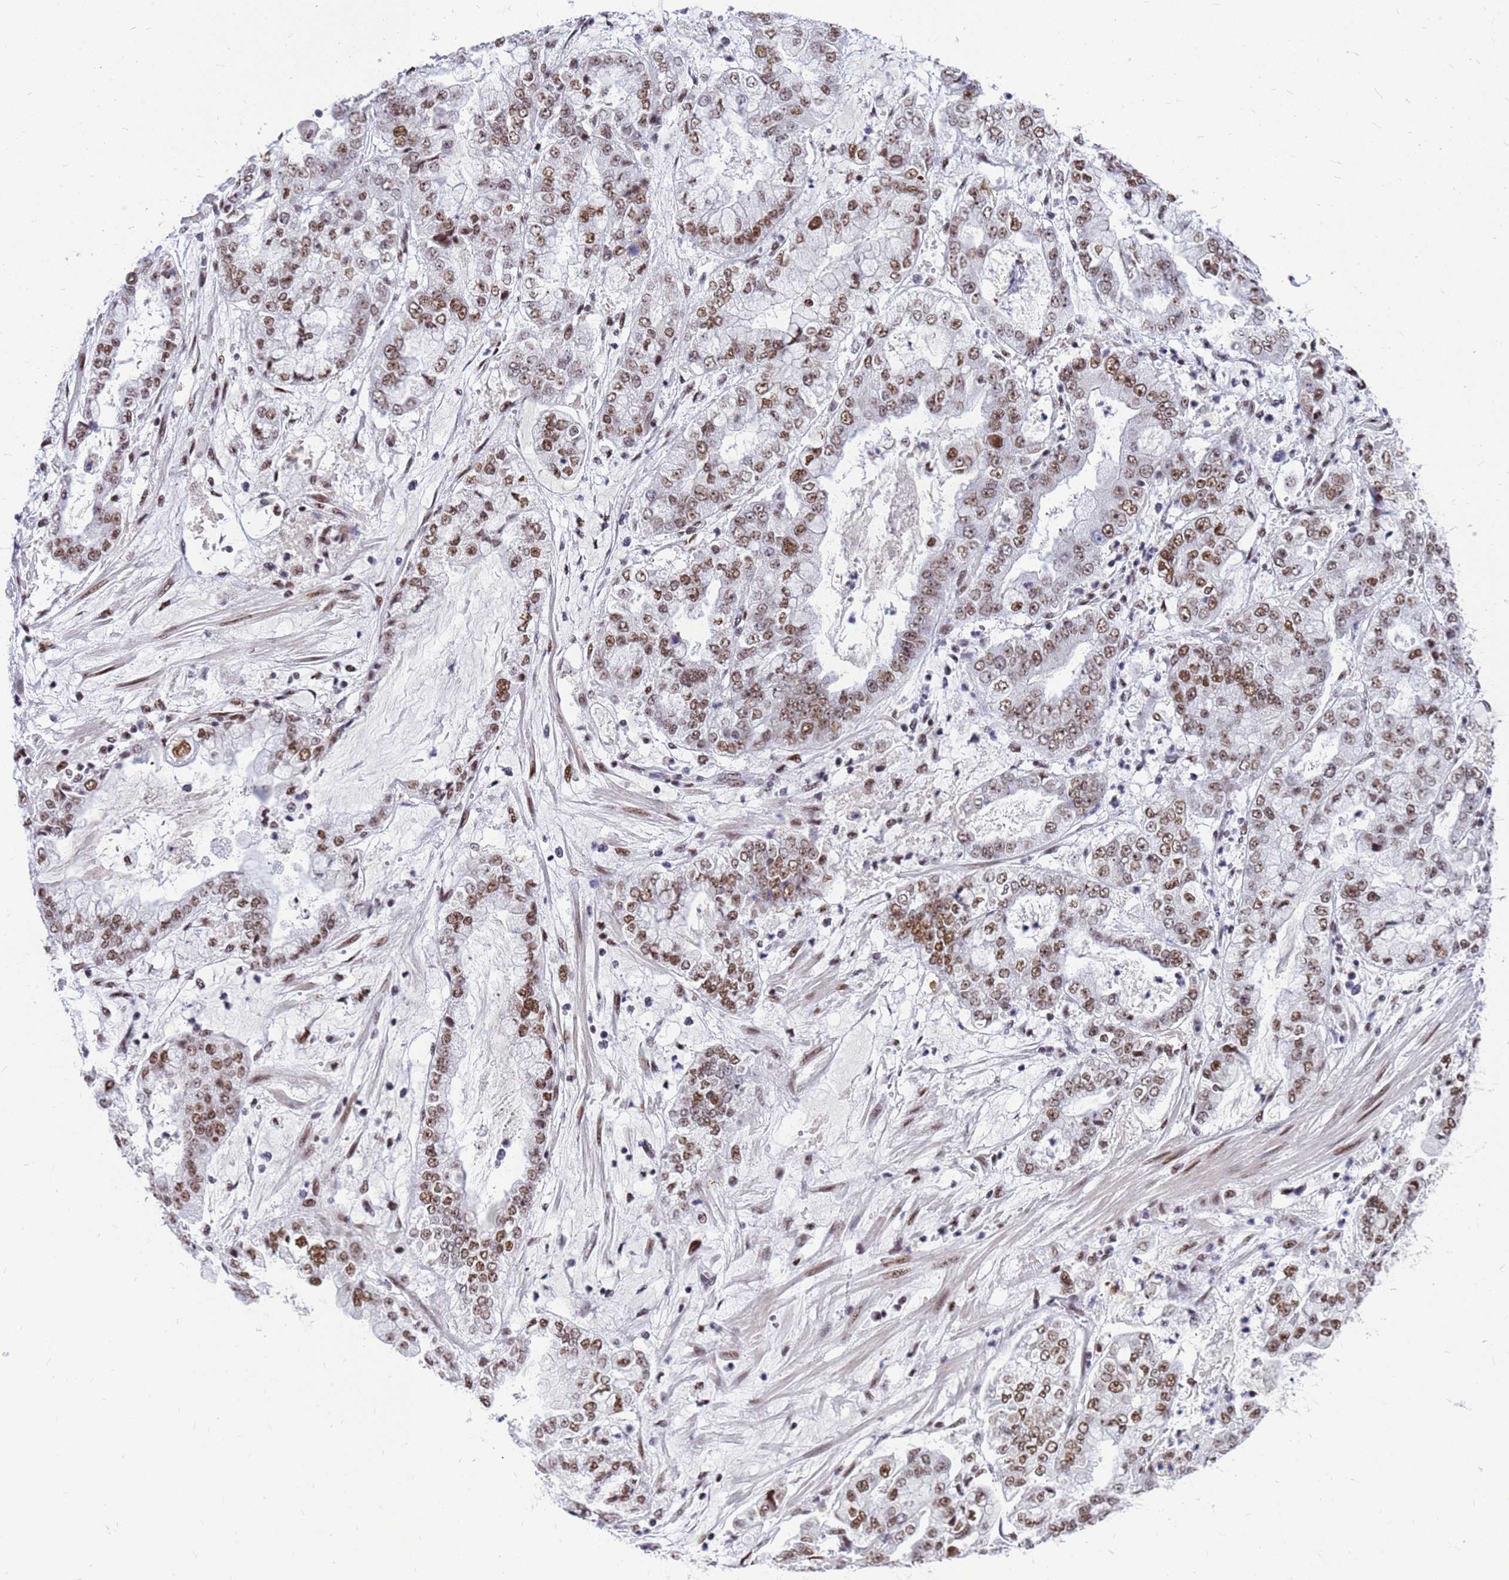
{"staining": {"intensity": "moderate", "quantity": ">75%", "location": "nuclear"}, "tissue": "stomach cancer", "cell_type": "Tumor cells", "image_type": "cancer", "snomed": [{"axis": "morphology", "description": "Adenocarcinoma, NOS"}, {"axis": "topography", "description": "Stomach"}], "caption": "Adenocarcinoma (stomach) was stained to show a protein in brown. There is medium levels of moderate nuclear positivity in approximately >75% of tumor cells.", "gene": "SART3", "patient": {"sex": "male", "age": 76}}